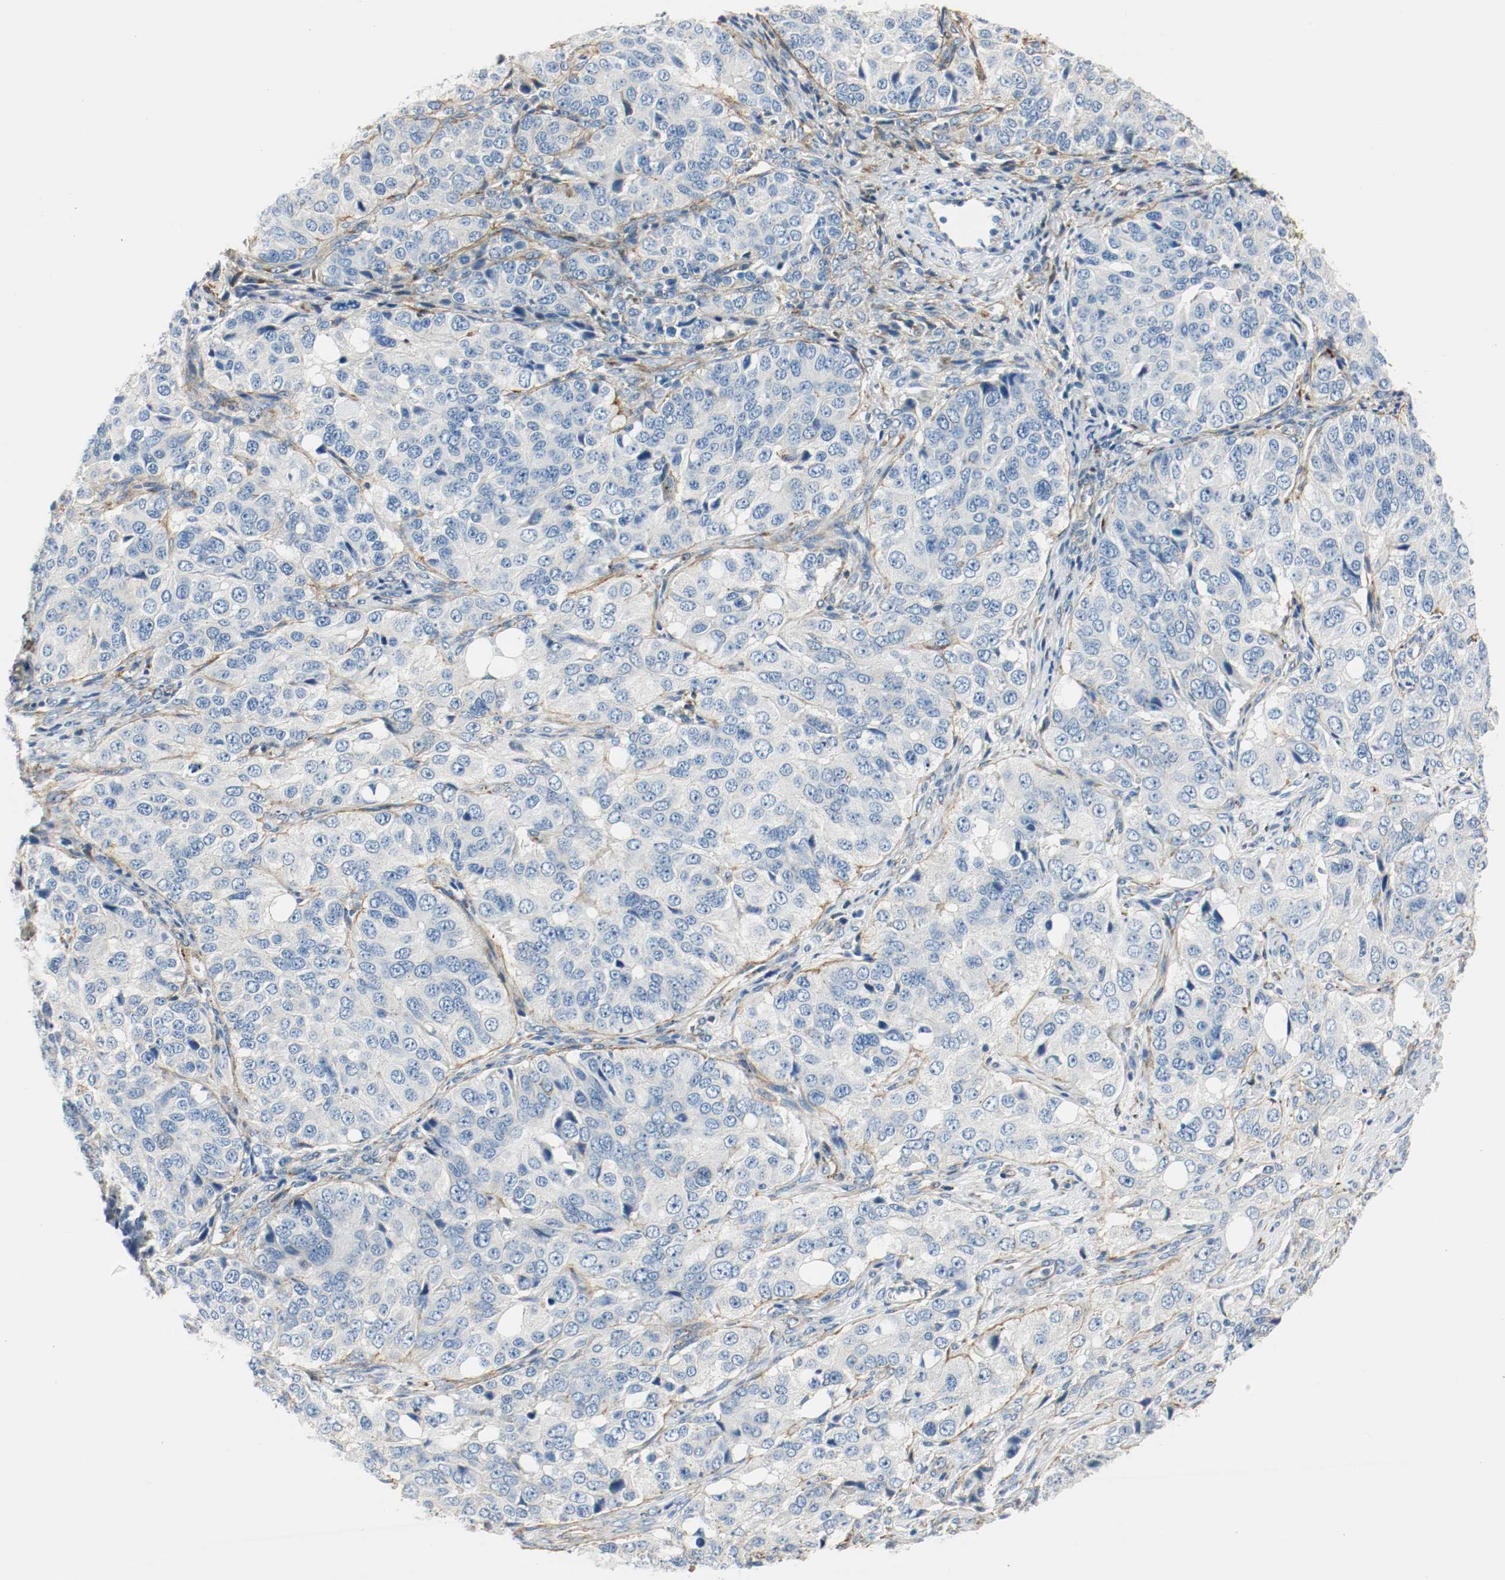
{"staining": {"intensity": "negative", "quantity": "none", "location": "none"}, "tissue": "ovarian cancer", "cell_type": "Tumor cells", "image_type": "cancer", "snomed": [{"axis": "morphology", "description": "Carcinoma, endometroid"}, {"axis": "topography", "description": "Ovary"}], "caption": "The micrograph displays no staining of tumor cells in ovarian cancer (endometroid carcinoma).", "gene": "LAMB1", "patient": {"sex": "female", "age": 51}}